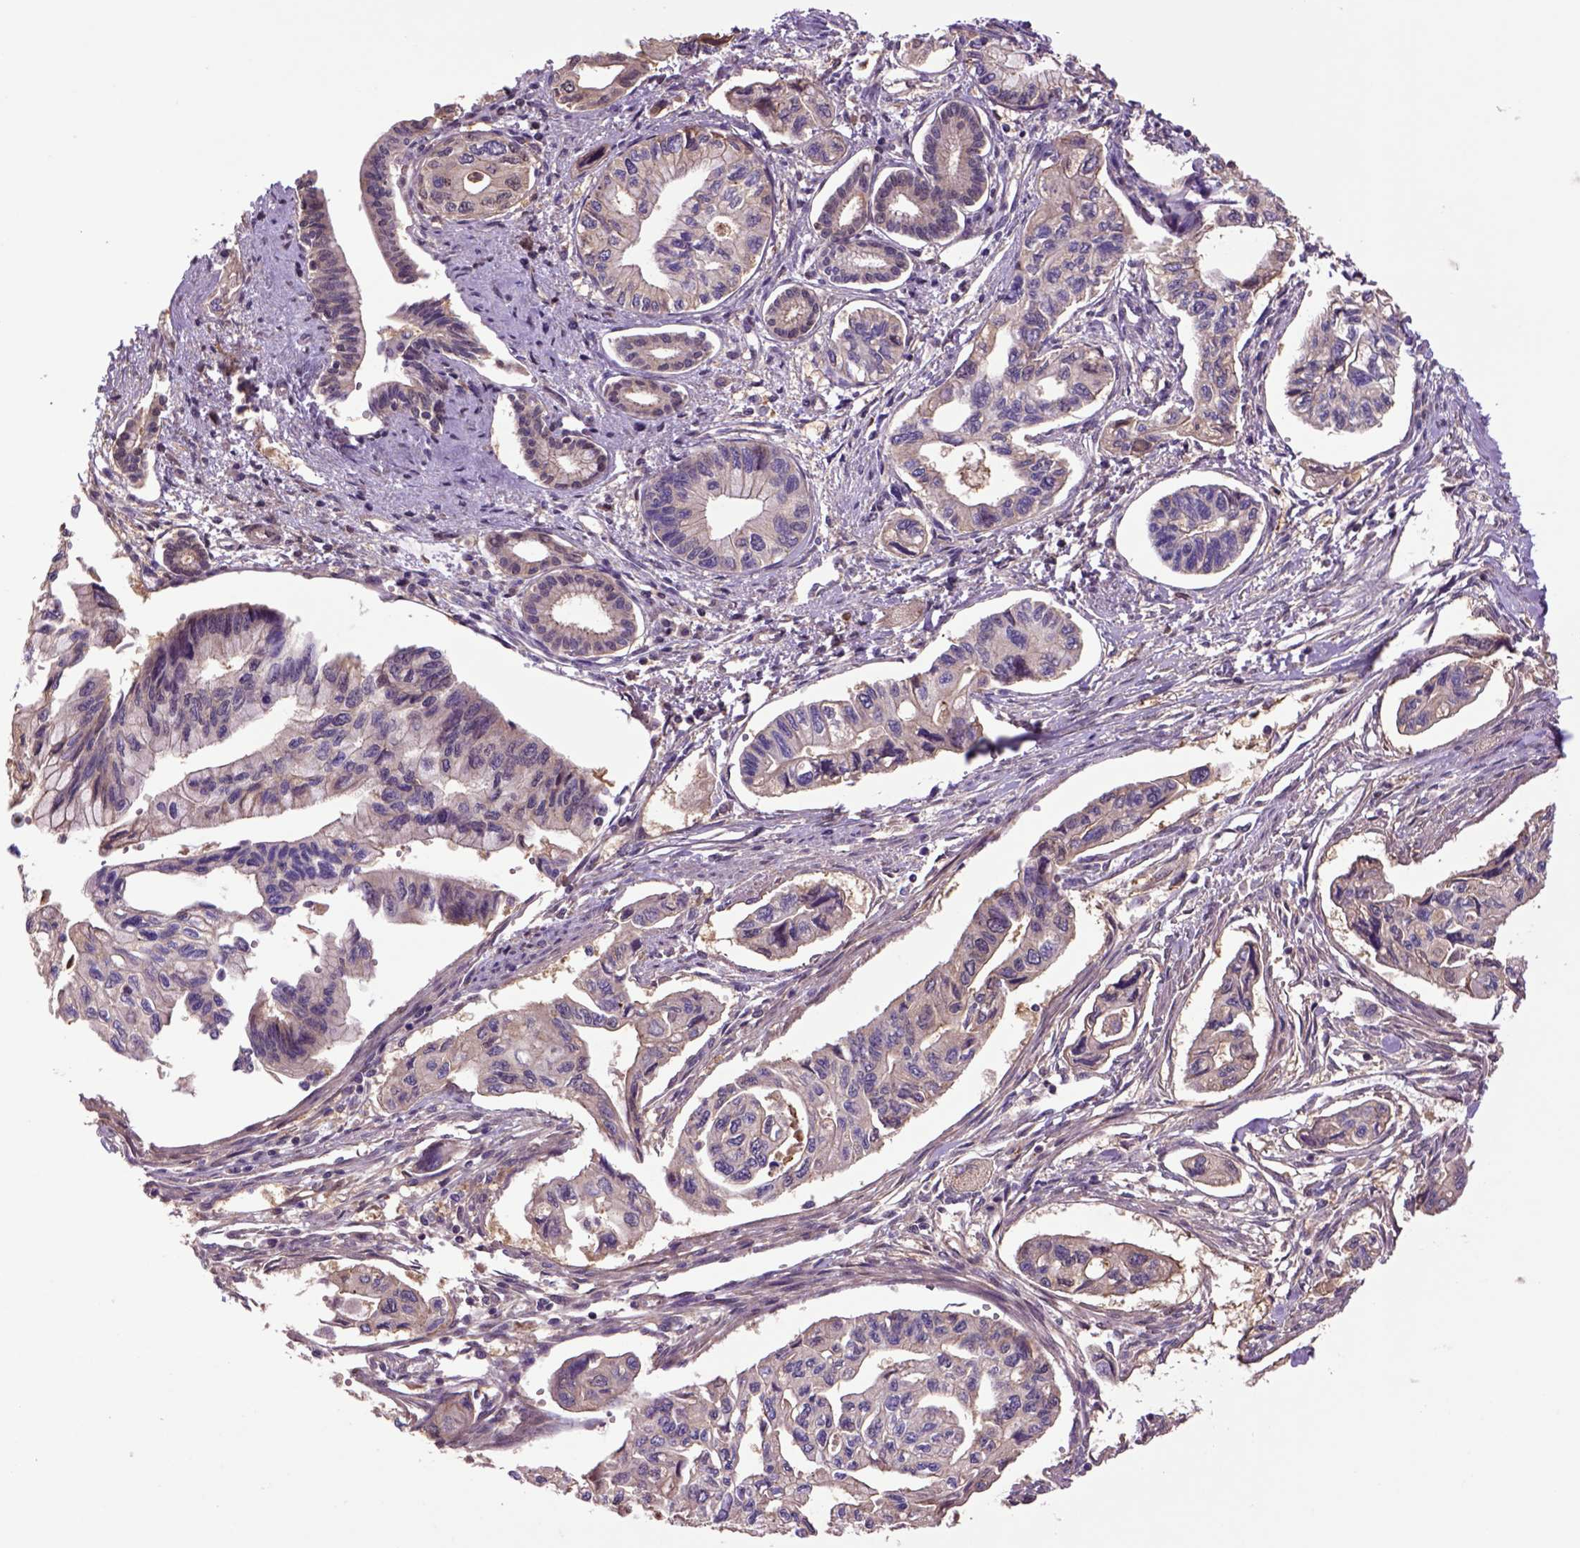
{"staining": {"intensity": "weak", "quantity": "25%-75%", "location": "cytoplasmic/membranous"}, "tissue": "pancreatic cancer", "cell_type": "Tumor cells", "image_type": "cancer", "snomed": [{"axis": "morphology", "description": "Adenocarcinoma, NOS"}, {"axis": "topography", "description": "Pancreas"}], "caption": "Pancreatic adenocarcinoma tissue displays weak cytoplasmic/membranous positivity in about 25%-75% of tumor cells, visualized by immunohistochemistry.", "gene": "HSPBP1", "patient": {"sex": "female", "age": 76}}